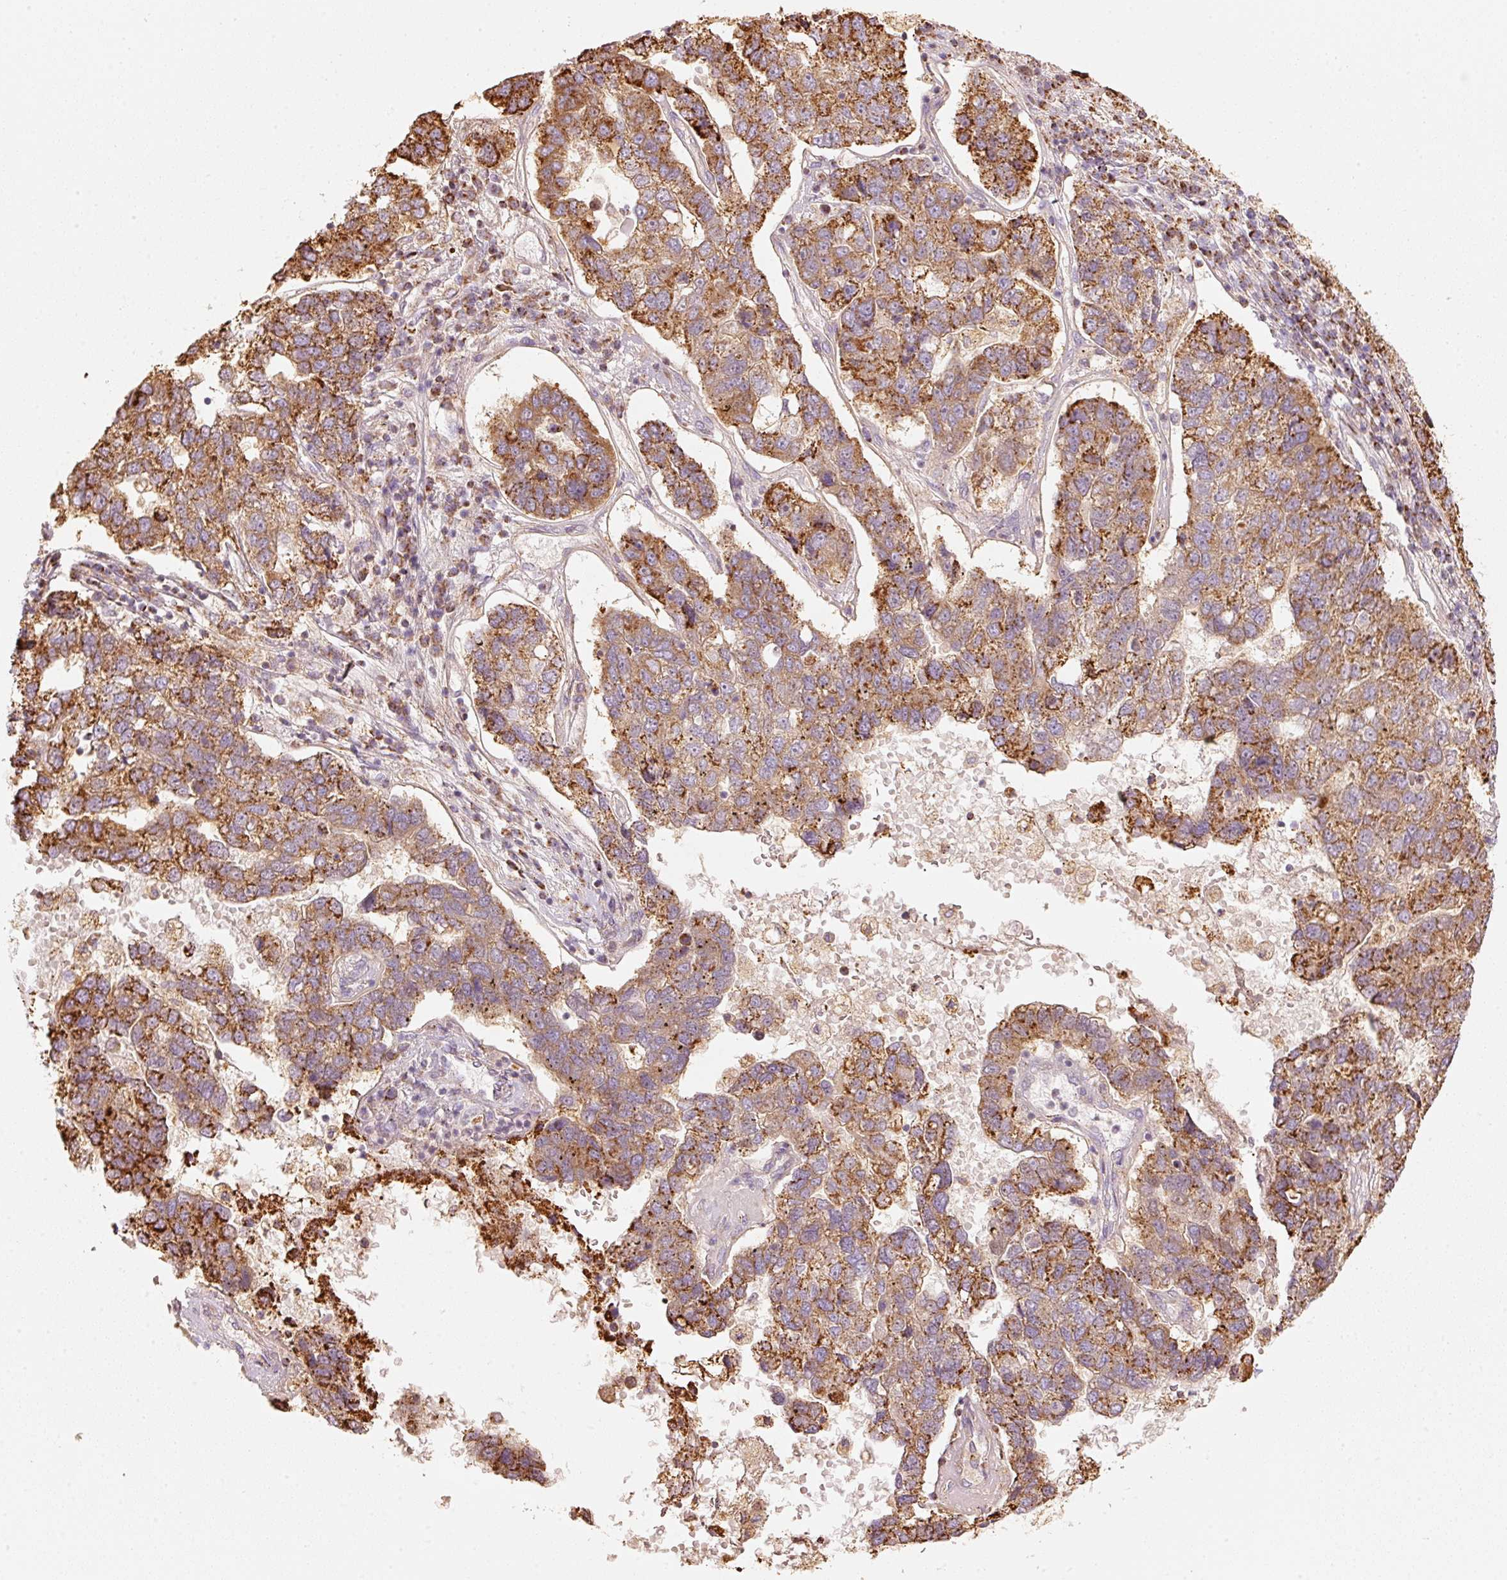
{"staining": {"intensity": "strong", "quantity": ">75%", "location": "cytoplasmic/membranous"}, "tissue": "pancreatic cancer", "cell_type": "Tumor cells", "image_type": "cancer", "snomed": [{"axis": "morphology", "description": "Adenocarcinoma, NOS"}, {"axis": "topography", "description": "Pancreas"}], "caption": "Pancreatic cancer (adenocarcinoma) was stained to show a protein in brown. There is high levels of strong cytoplasmic/membranous expression in about >75% of tumor cells. The protein of interest is stained brown, and the nuclei are stained in blue (DAB IHC with brightfield microscopy, high magnification).", "gene": "C17orf98", "patient": {"sex": "female", "age": 61}}